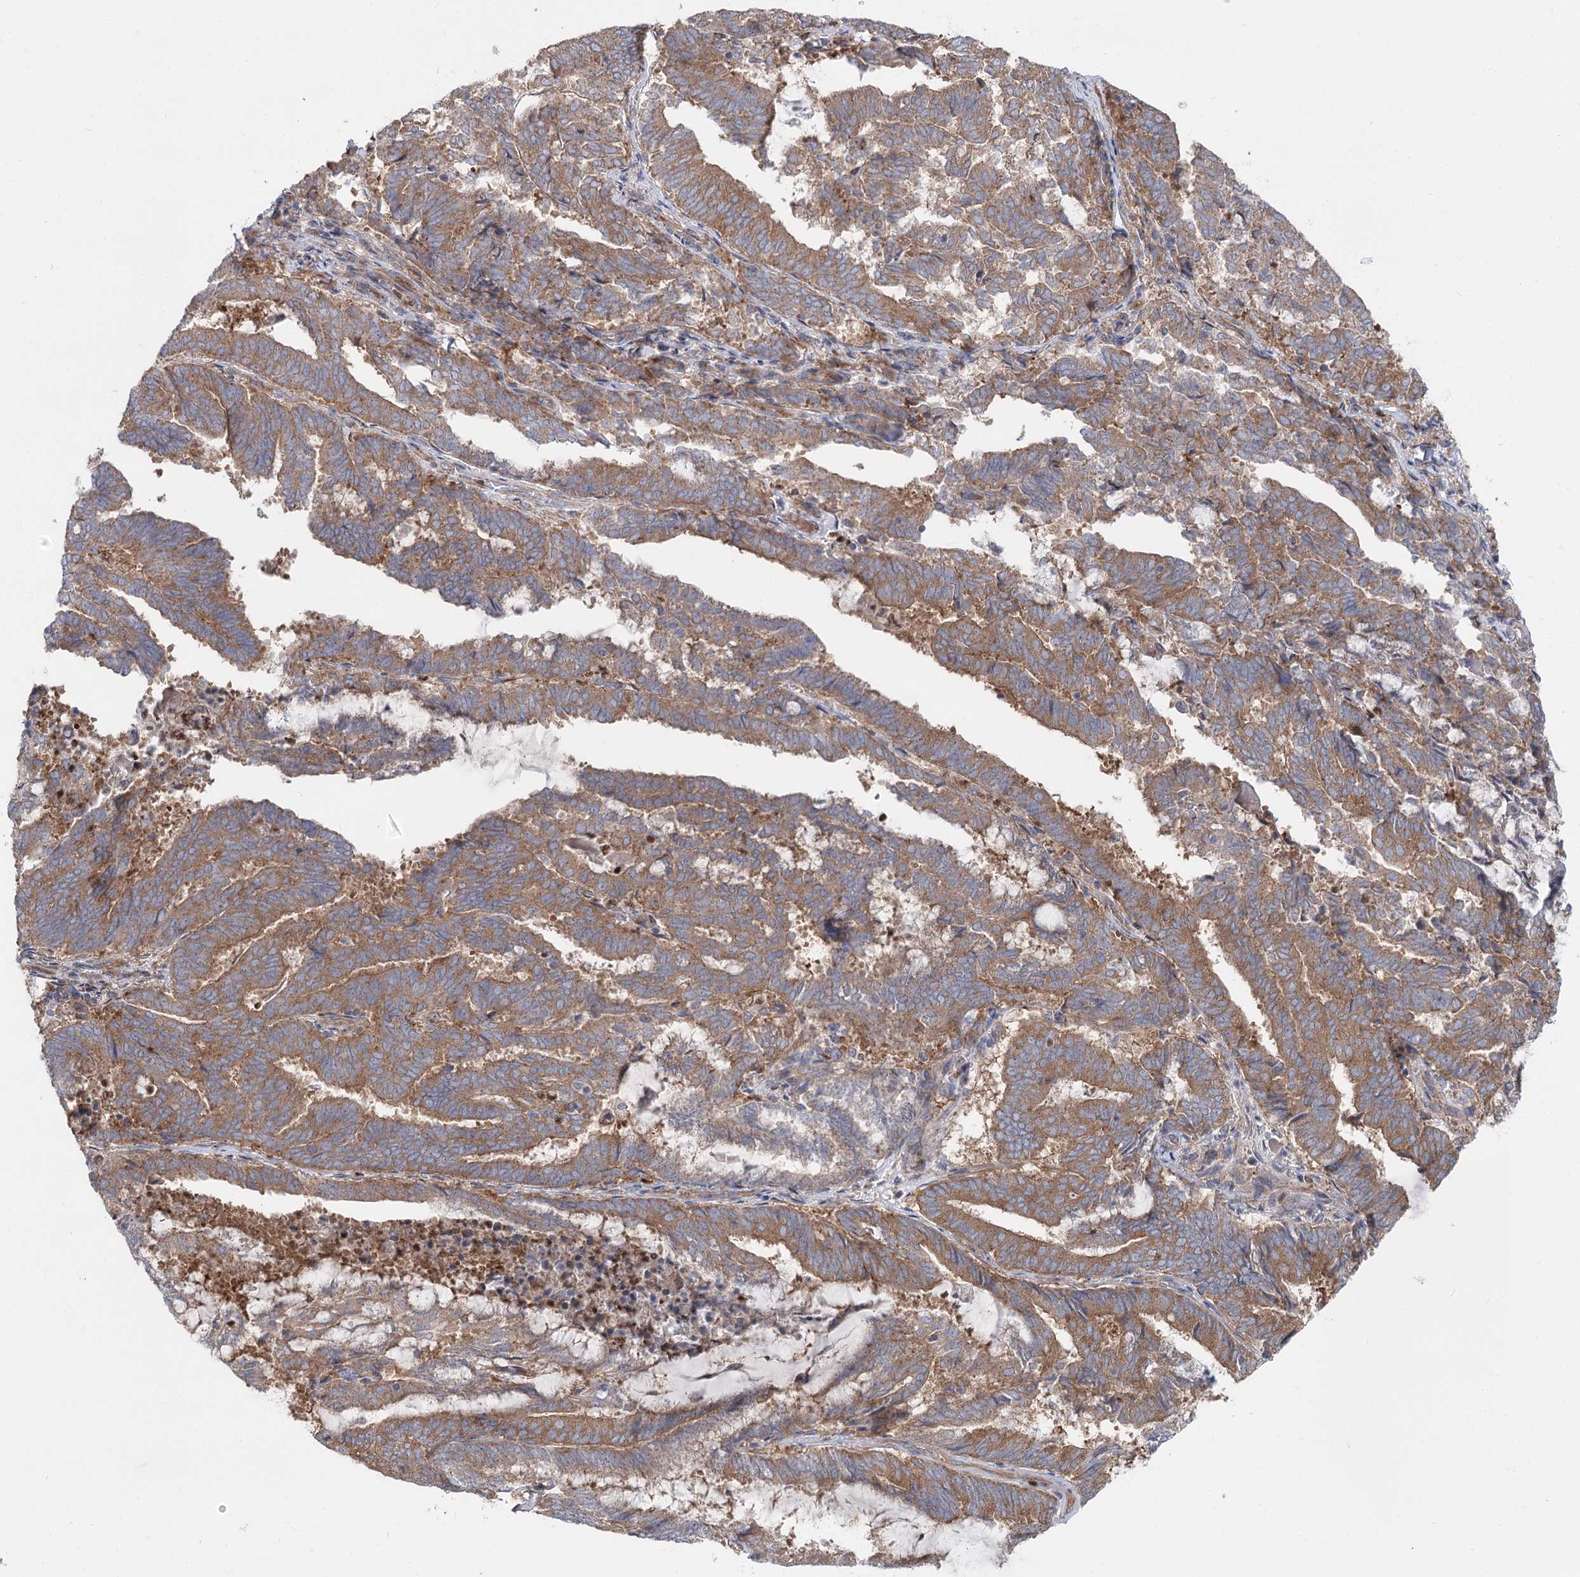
{"staining": {"intensity": "moderate", "quantity": ">75%", "location": "cytoplasmic/membranous"}, "tissue": "endometrial cancer", "cell_type": "Tumor cells", "image_type": "cancer", "snomed": [{"axis": "morphology", "description": "Adenocarcinoma, NOS"}, {"axis": "topography", "description": "Endometrium"}], "caption": "Tumor cells demonstrate medium levels of moderate cytoplasmic/membranous expression in approximately >75% of cells in adenocarcinoma (endometrial).", "gene": "SCN11A", "patient": {"sex": "female", "age": 80}}